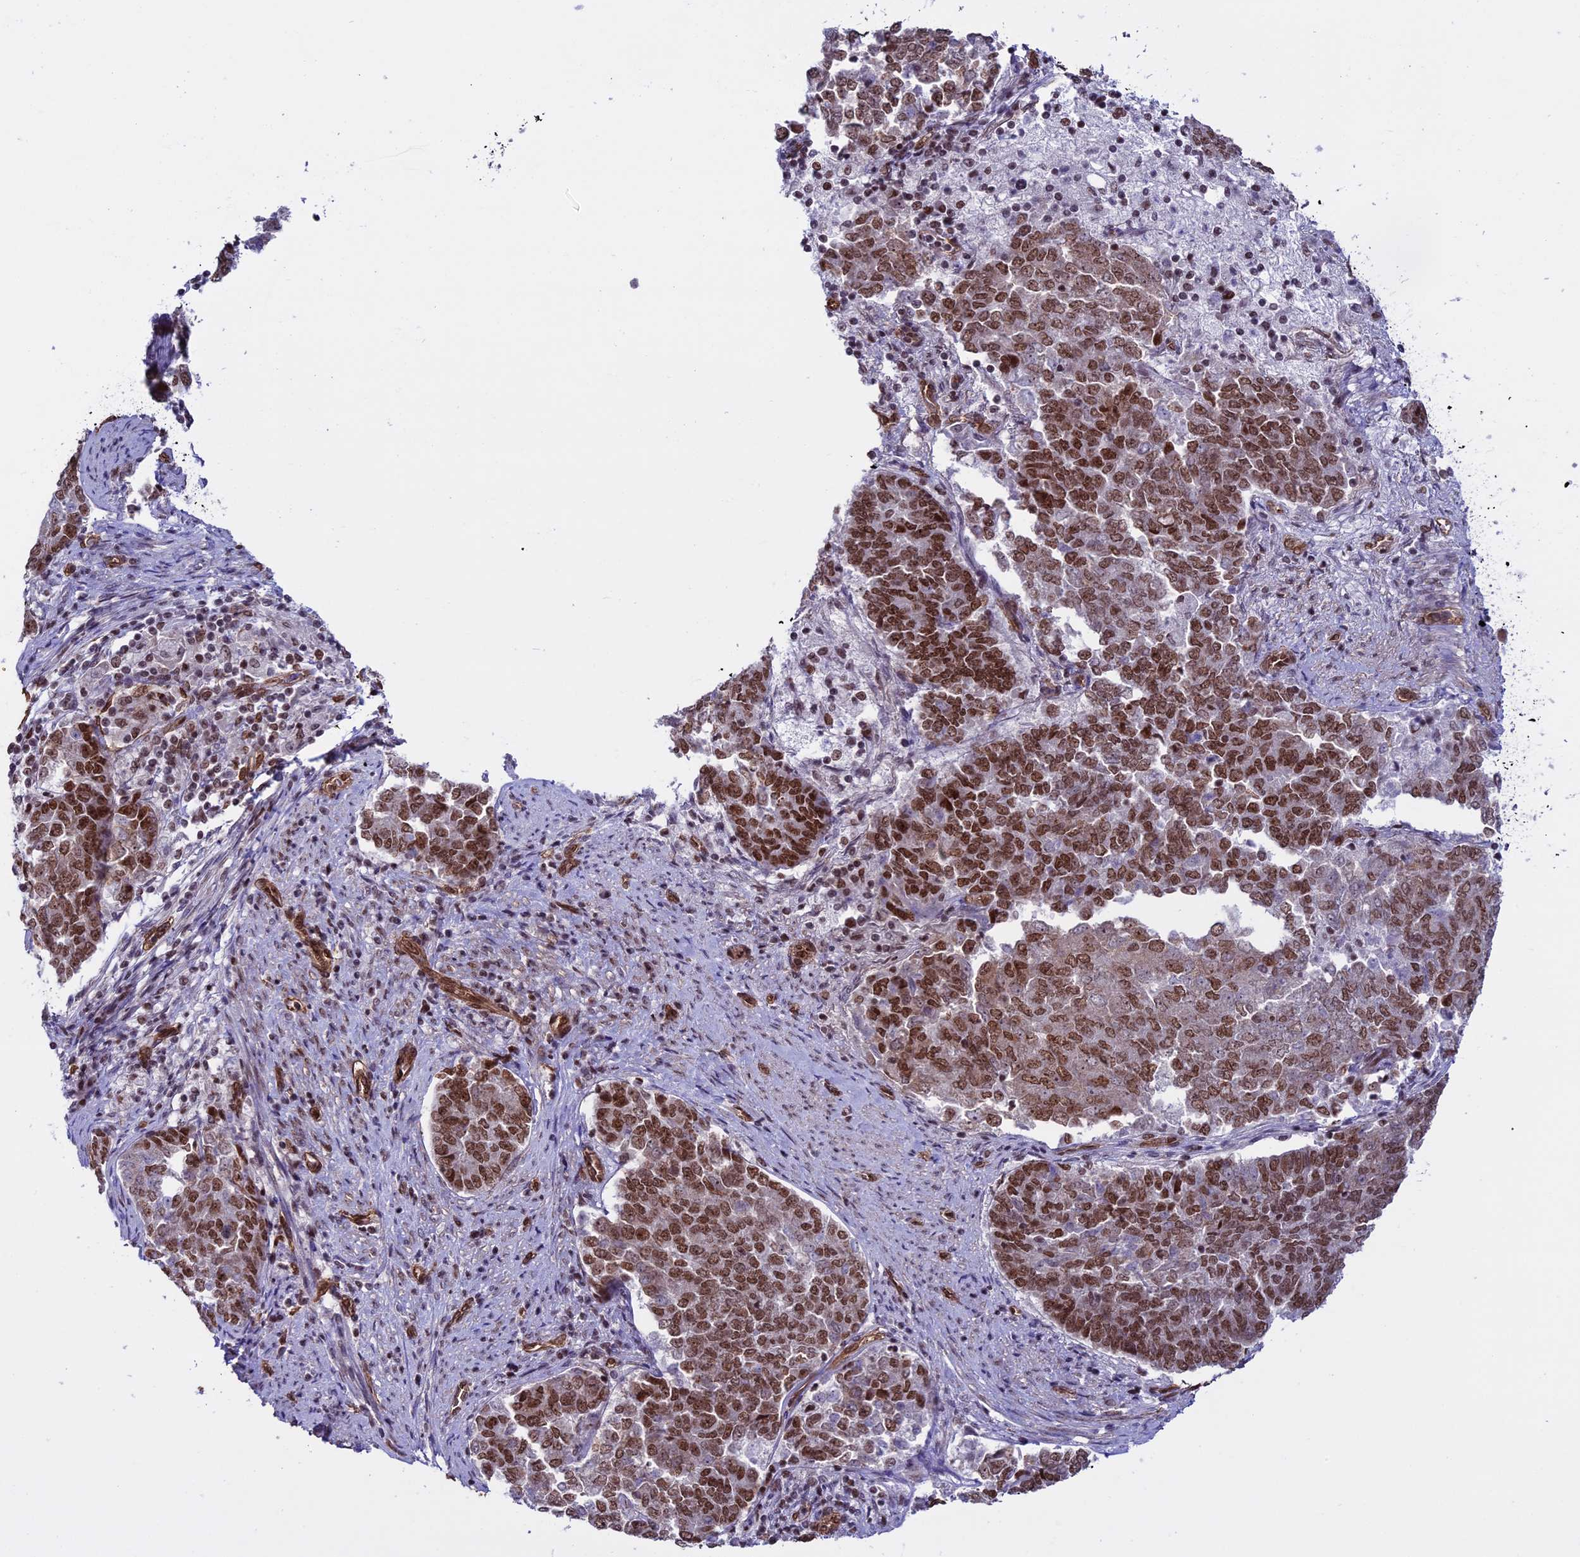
{"staining": {"intensity": "strong", "quantity": "25%-75%", "location": "nuclear"}, "tissue": "endometrial cancer", "cell_type": "Tumor cells", "image_type": "cancer", "snomed": [{"axis": "morphology", "description": "Adenocarcinoma, NOS"}, {"axis": "topography", "description": "Endometrium"}], "caption": "Protein expression by immunohistochemistry displays strong nuclear positivity in approximately 25%-75% of tumor cells in endometrial adenocarcinoma.", "gene": "MPHOSPH8", "patient": {"sex": "female", "age": 80}}